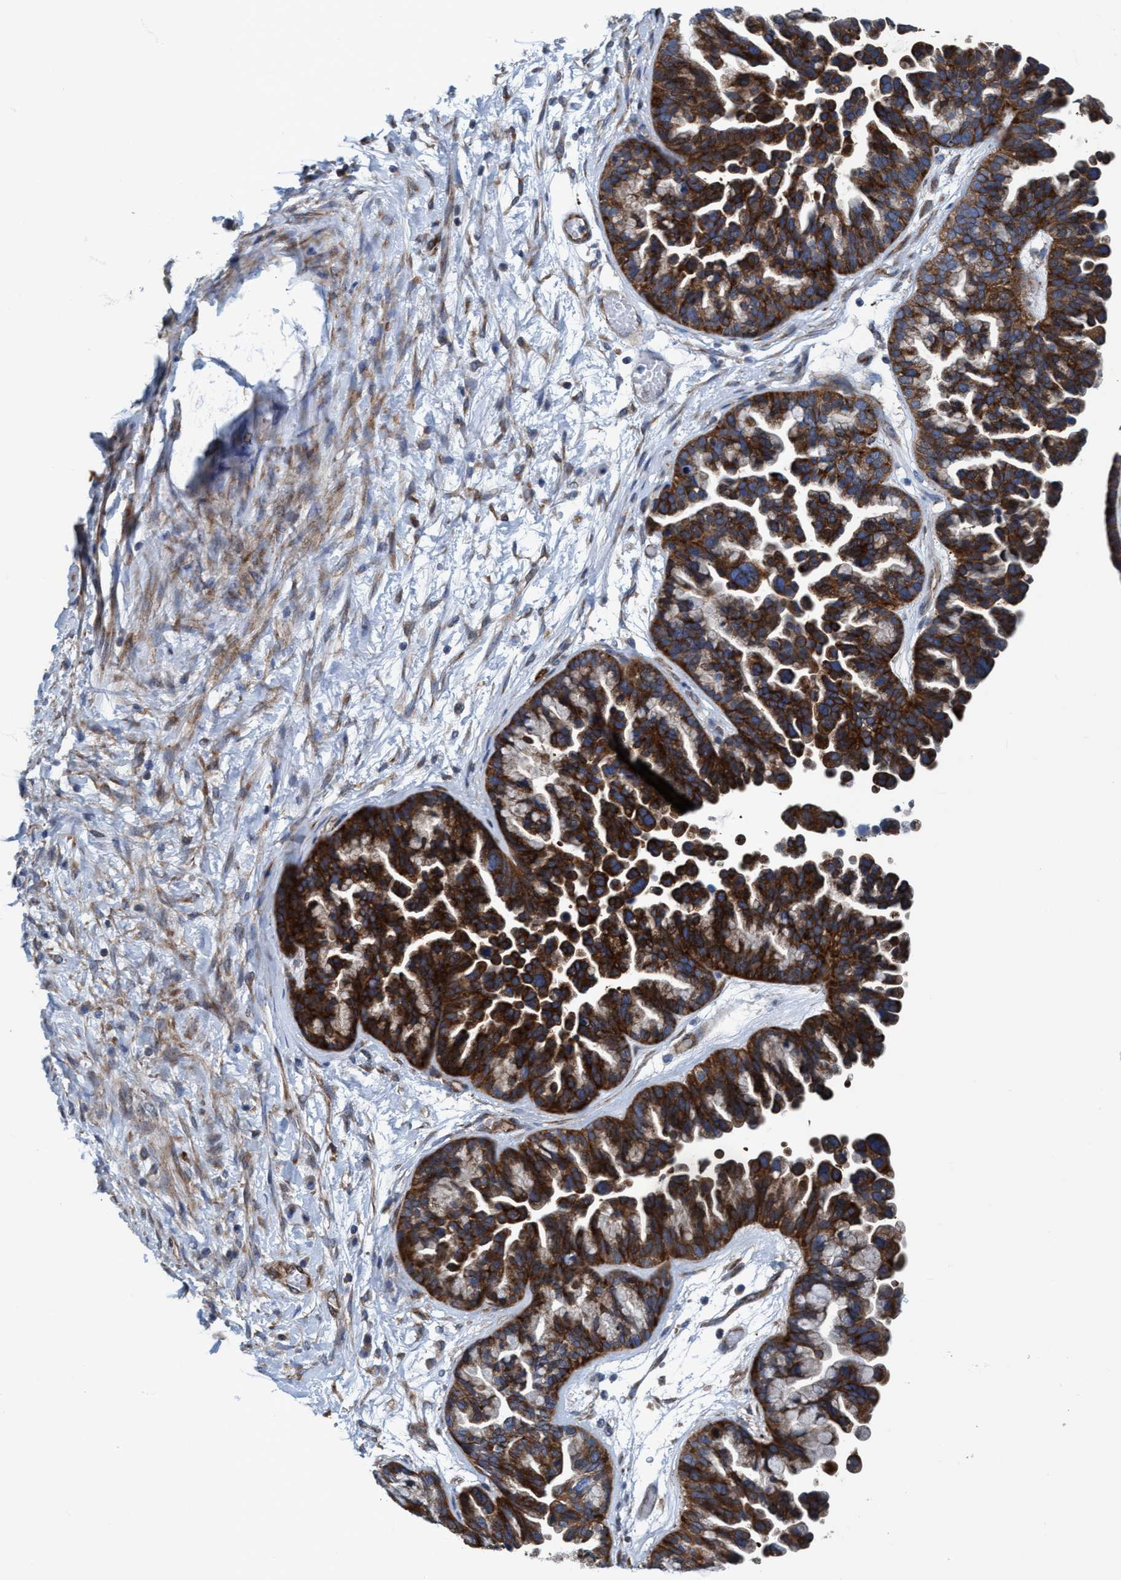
{"staining": {"intensity": "strong", "quantity": ">75%", "location": "cytoplasmic/membranous"}, "tissue": "ovarian cancer", "cell_type": "Tumor cells", "image_type": "cancer", "snomed": [{"axis": "morphology", "description": "Cystadenocarcinoma, serous, NOS"}, {"axis": "topography", "description": "Ovary"}], "caption": "Human ovarian cancer (serous cystadenocarcinoma) stained for a protein (brown) exhibits strong cytoplasmic/membranous positive staining in about >75% of tumor cells.", "gene": "NMT1", "patient": {"sex": "female", "age": 56}}